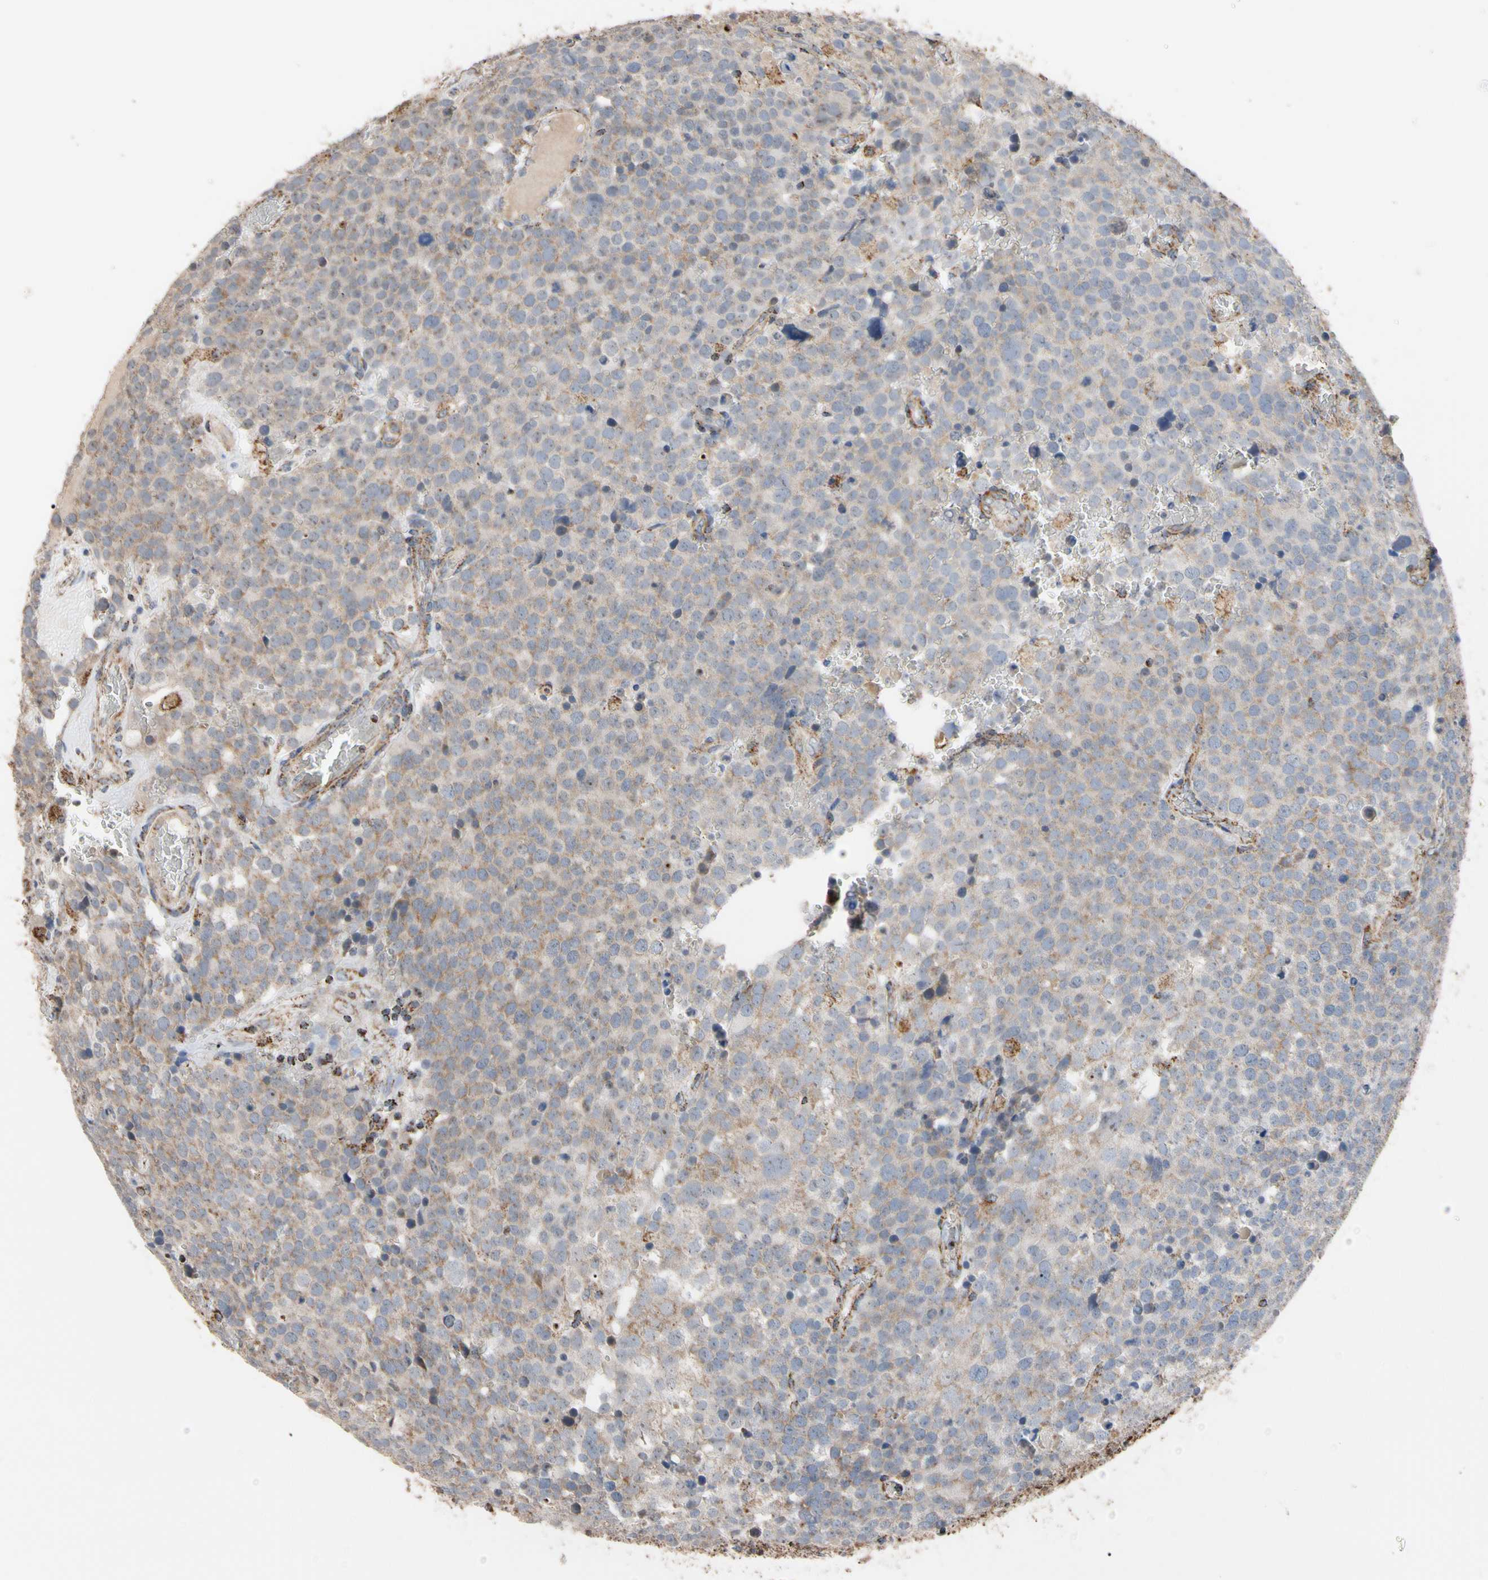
{"staining": {"intensity": "moderate", "quantity": ">75%", "location": "cytoplasmic/membranous"}, "tissue": "testis cancer", "cell_type": "Tumor cells", "image_type": "cancer", "snomed": [{"axis": "morphology", "description": "Seminoma, NOS"}, {"axis": "topography", "description": "Testis"}], "caption": "High-magnification brightfield microscopy of testis seminoma stained with DAB (brown) and counterstained with hematoxylin (blue). tumor cells exhibit moderate cytoplasmic/membranous staining is appreciated in about>75% of cells. The staining was performed using DAB (3,3'-diaminobenzidine), with brown indicating positive protein expression. Nuclei are stained blue with hematoxylin.", "gene": "FAM110B", "patient": {"sex": "male", "age": 71}}